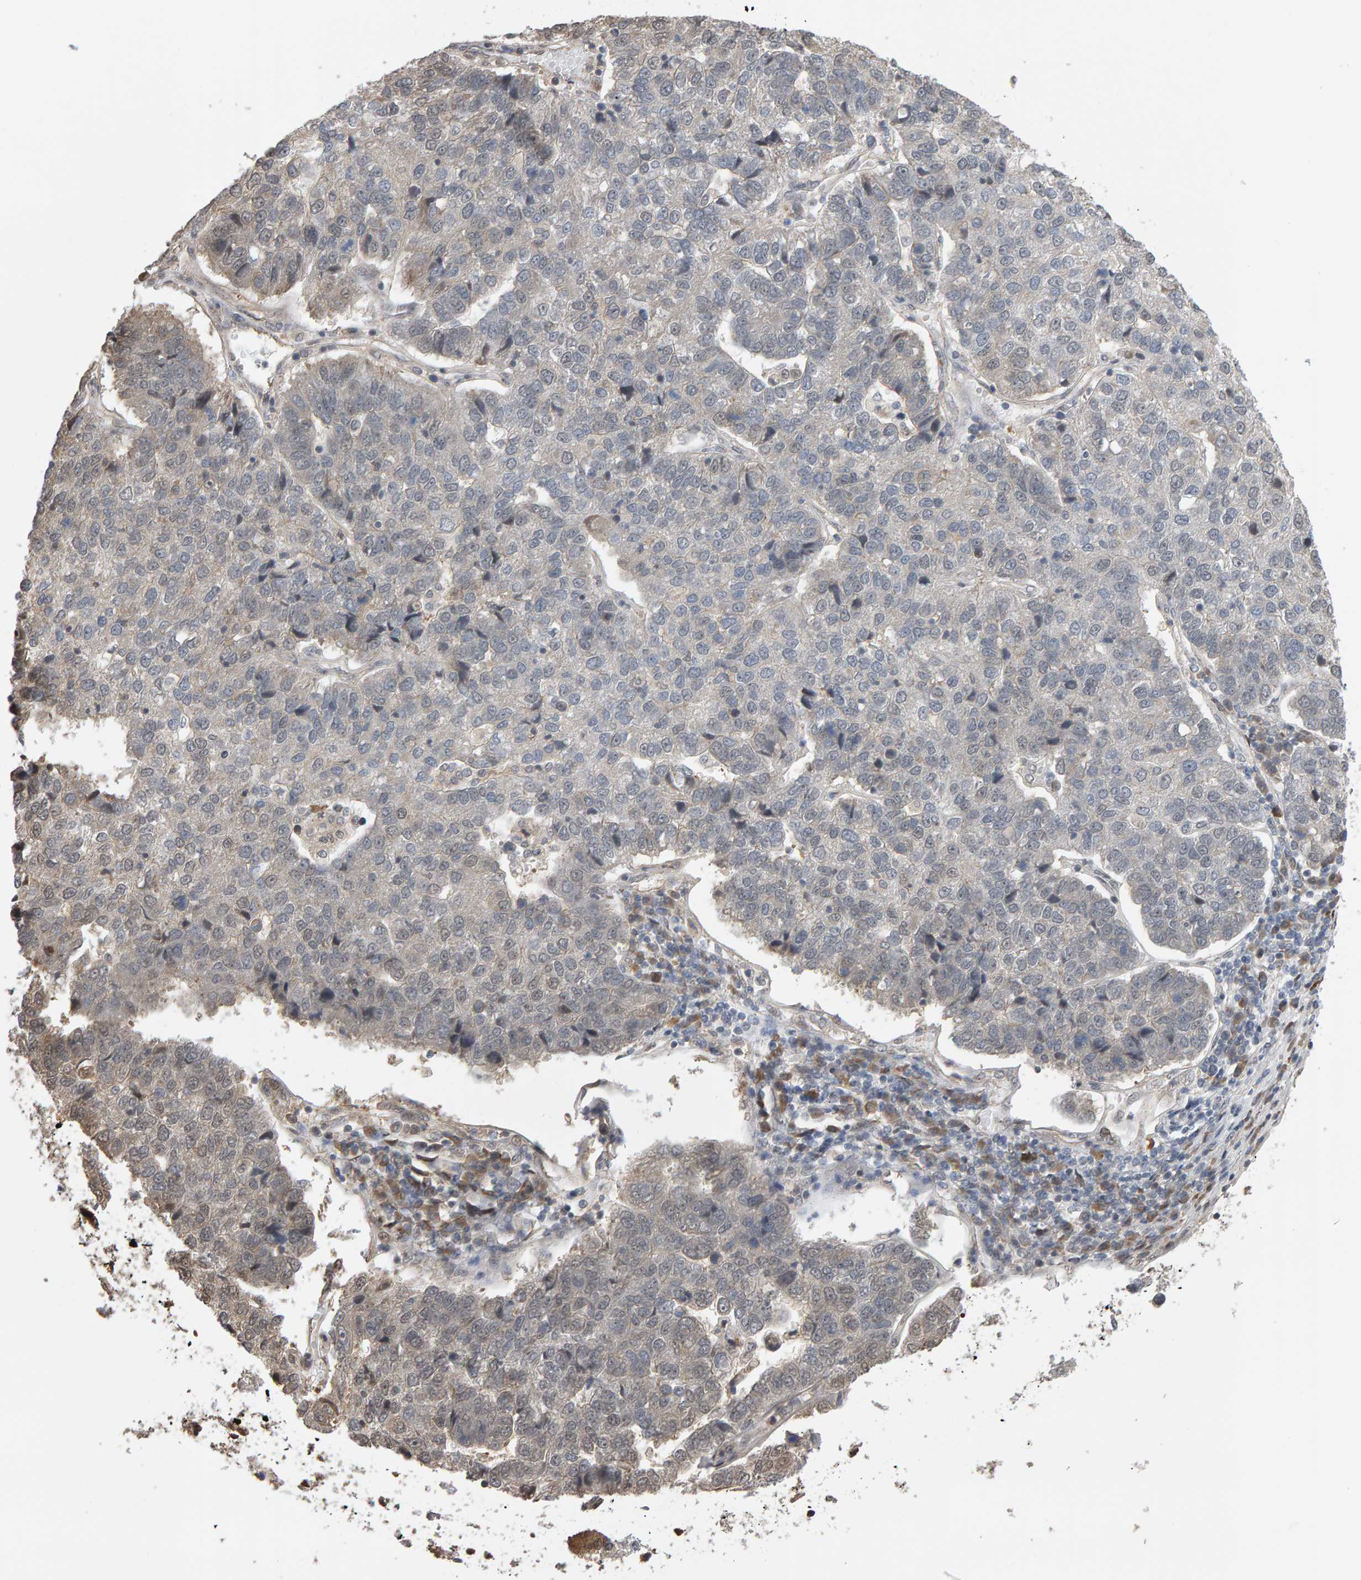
{"staining": {"intensity": "negative", "quantity": "none", "location": "none"}, "tissue": "pancreatic cancer", "cell_type": "Tumor cells", "image_type": "cancer", "snomed": [{"axis": "morphology", "description": "Adenocarcinoma, NOS"}, {"axis": "topography", "description": "Pancreas"}], "caption": "Immunohistochemical staining of pancreatic adenocarcinoma displays no significant positivity in tumor cells. The staining was performed using DAB (3,3'-diaminobenzidine) to visualize the protein expression in brown, while the nuclei were stained in blue with hematoxylin (Magnification: 20x).", "gene": "COASY", "patient": {"sex": "female", "age": 61}}